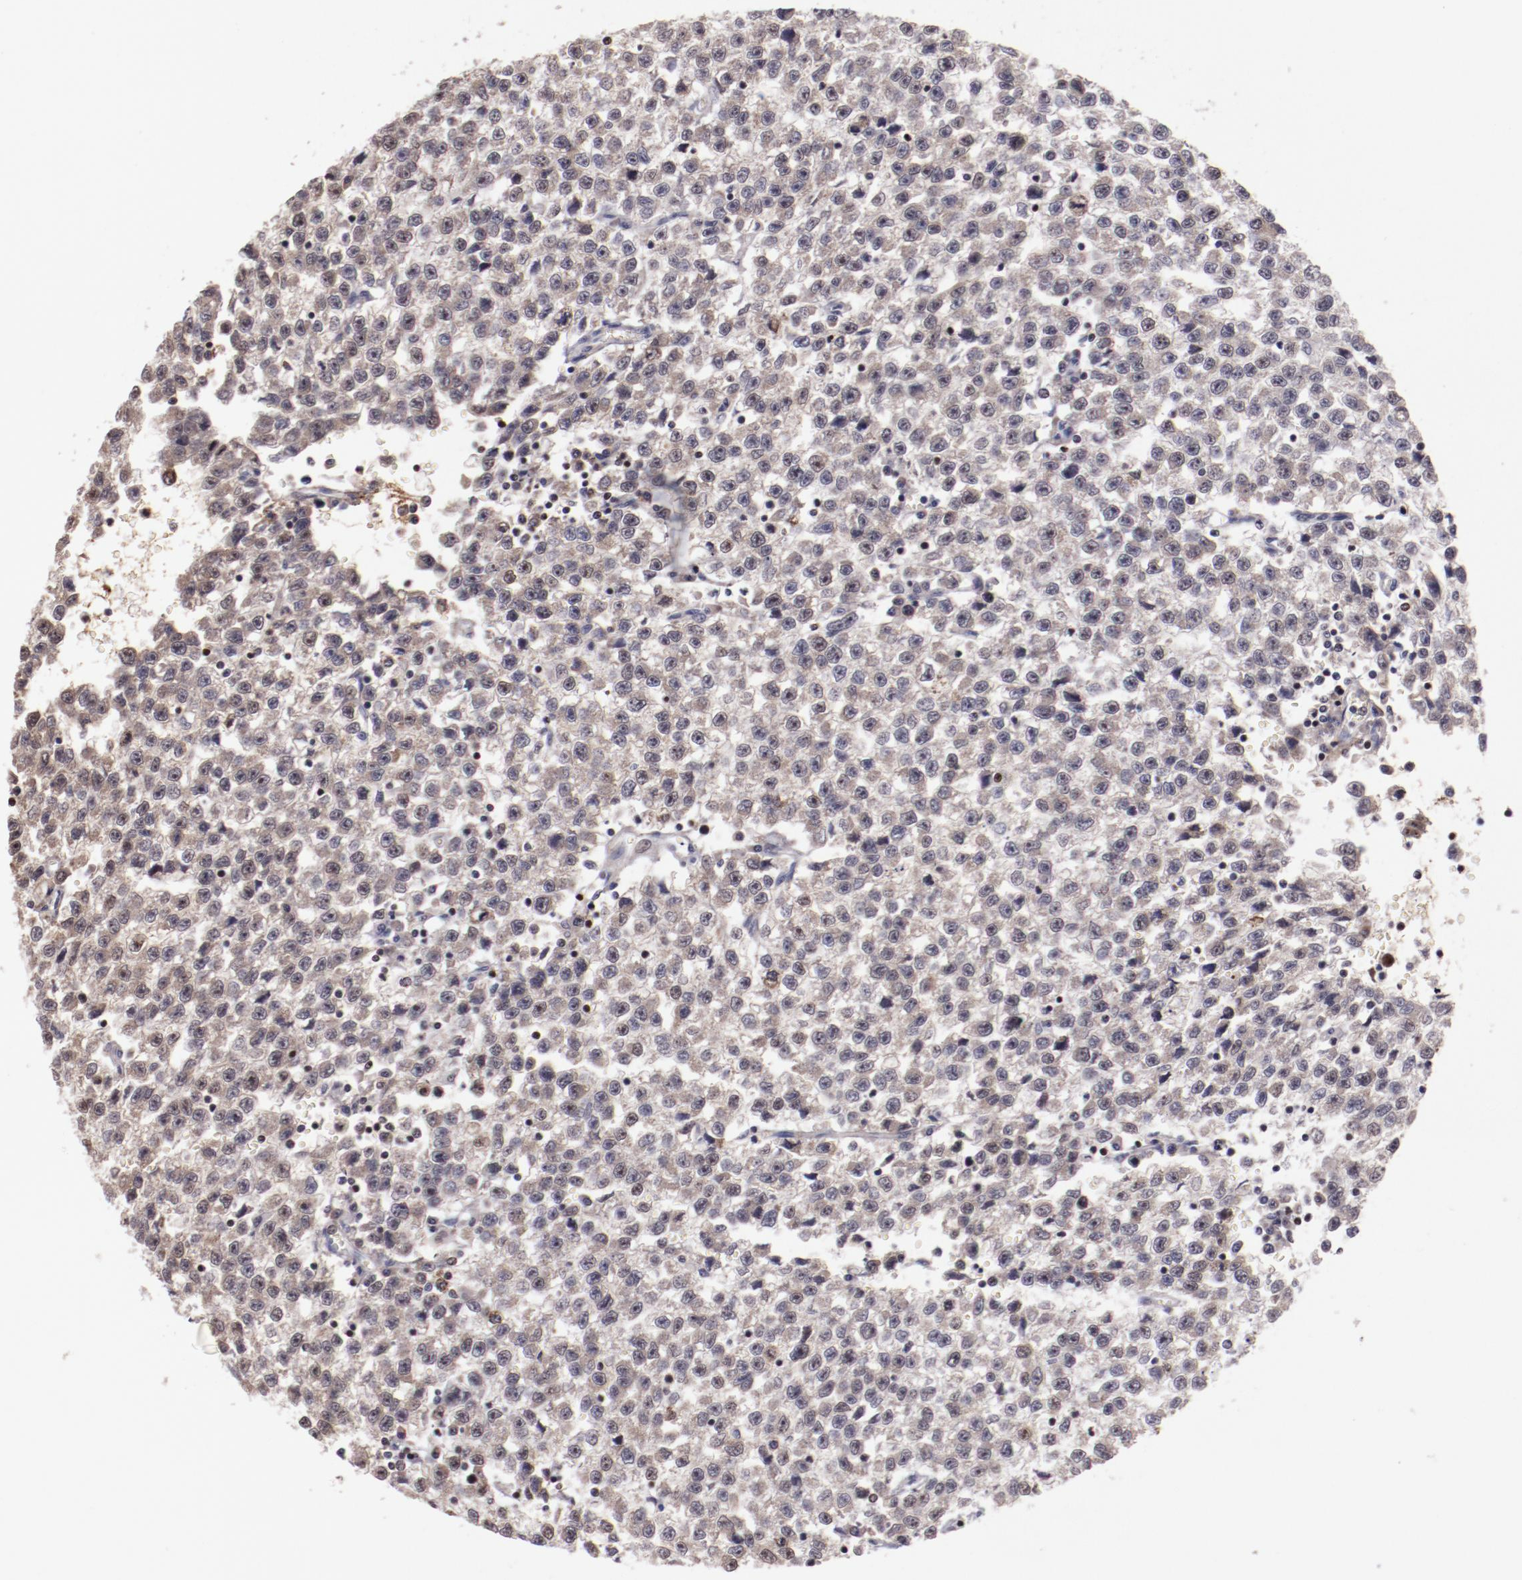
{"staining": {"intensity": "weak", "quantity": ">75%", "location": "cytoplasmic/membranous,nuclear"}, "tissue": "testis cancer", "cell_type": "Tumor cells", "image_type": "cancer", "snomed": [{"axis": "morphology", "description": "Seminoma, NOS"}, {"axis": "topography", "description": "Testis"}], "caption": "About >75% of tumor cells in human seminoma (testis) show weak cytoplasmic/membranous and nuclear protein expression as visualized by brown immunohistochemical staining.", "gene": "DDX24", "patient": {"sex": "male", "age": 35}}